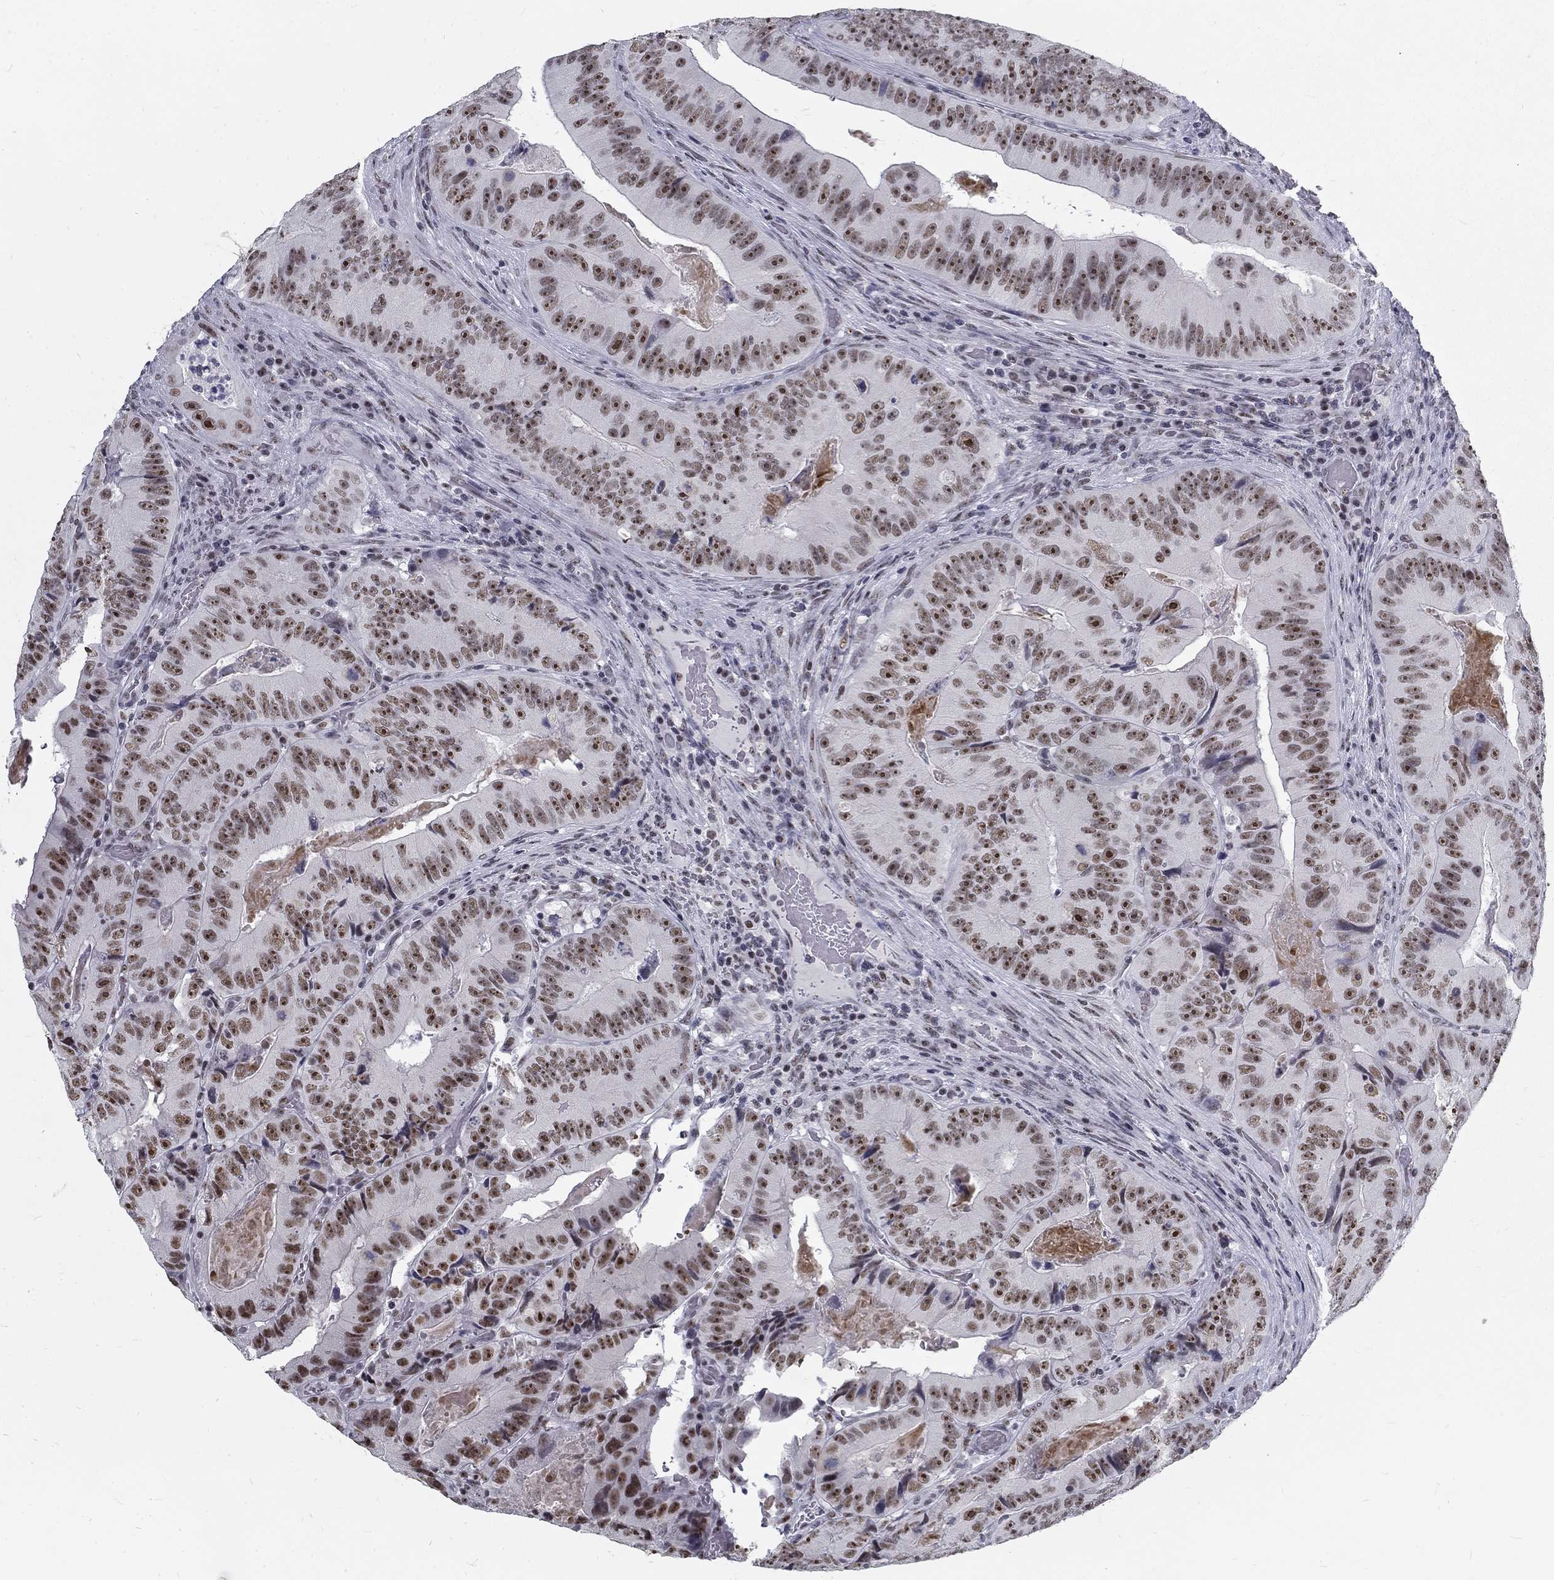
{"staining": {"intensity": "moderate", "quantity": ">75%", "location": "nuclear"}, "tissue": "colorectal cancer", "cell_type": "Tumor cells", "image_type": "cancer", "snomed": [{"axis": "morphology", "description": "Adenocarcinoma, NOS"}, {"axis": "topography", "description": "Colon"}], "caption": "DAB immunohistochemical staining of human colorectal cancer displays moderate nuclear protein staining in approximately >75% of tumor cells.", "gene": "SNORC", "patient": {"sex": "female", "age": 86}}